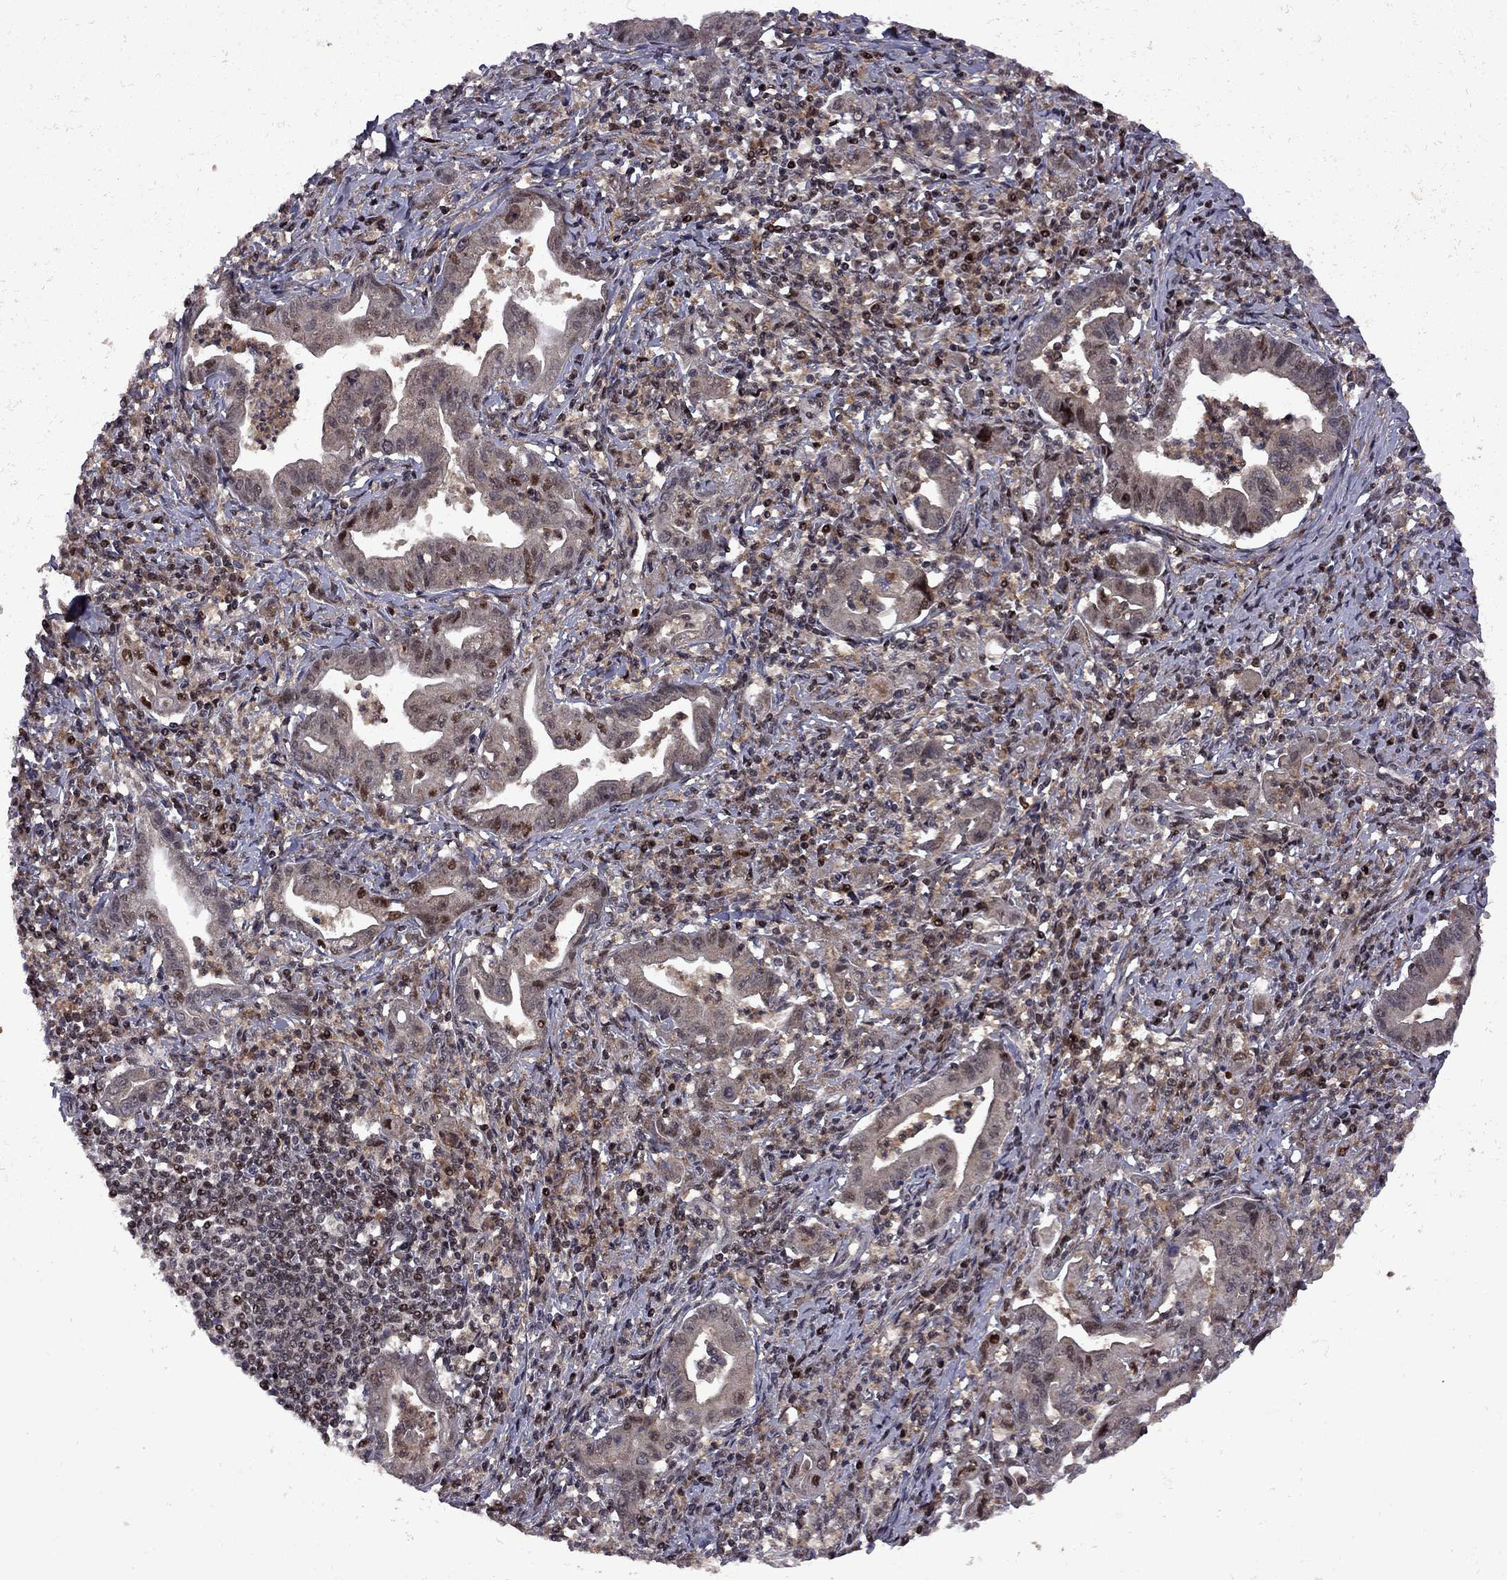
{"staining": {"intensity": "moderate", "quantity": "25%-75%", "location": "cytoplasmic/membranous"}, "tissue": "stomach cancer", "cell_type": "Tumor cells", "image_type": "cancer", "snomed": [{"axis": "morphology", "description": "Adenocarcinoma, NOS"}, {"axis": "topography", "description": "Stomach, upper"}], "caption": "Brown immunohistochemical staining in human stomach cancer (adenocarcinoma) exhibits moderate cytoplasmic/membranous positivity in approximately 25%-75% of tumor cells.", "gene": "IPP", "patient": {"sex": "female", "age": 79}}